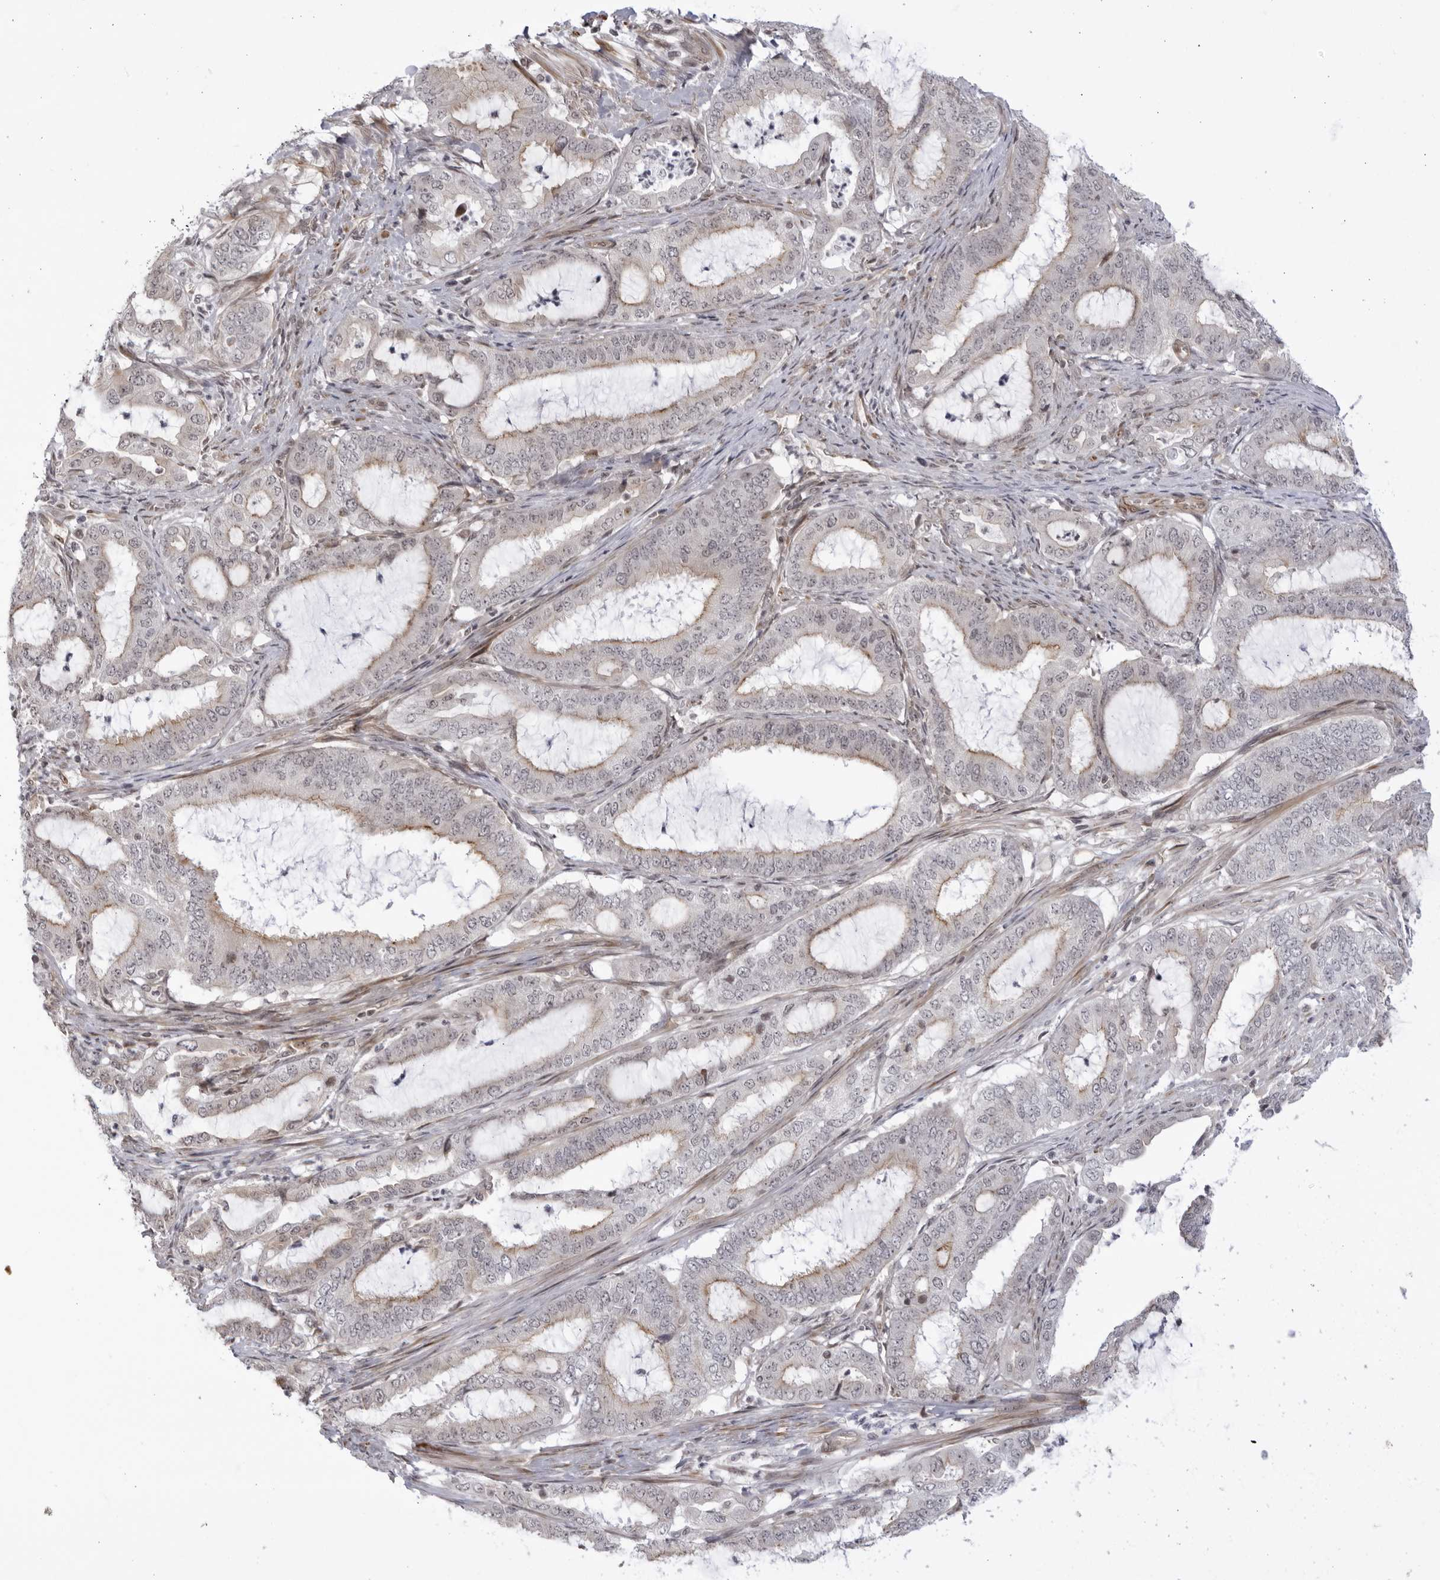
{"staining": {"intensity": "moderate", "quantity": "25%-75%", "location": "cytoplasmic/membranous"}, "tissue": "endometrial cancer", "cell_type": "Tumor cells", "image_type": "cancer", "snomed": [{"axis": "morphology", "description": "Adenocarcinoma, NOS"}, {"axis": "topography", "description": "Endometrium"}], "caption": "The micrograph displays staining of adenocarcinoma (endometrial), revealing moderate cytoplasmic/membranous protein staining (brown color) within tumor cells.", "gene": "CNBD1", "patient": {"sex": "female", "age": 51}}